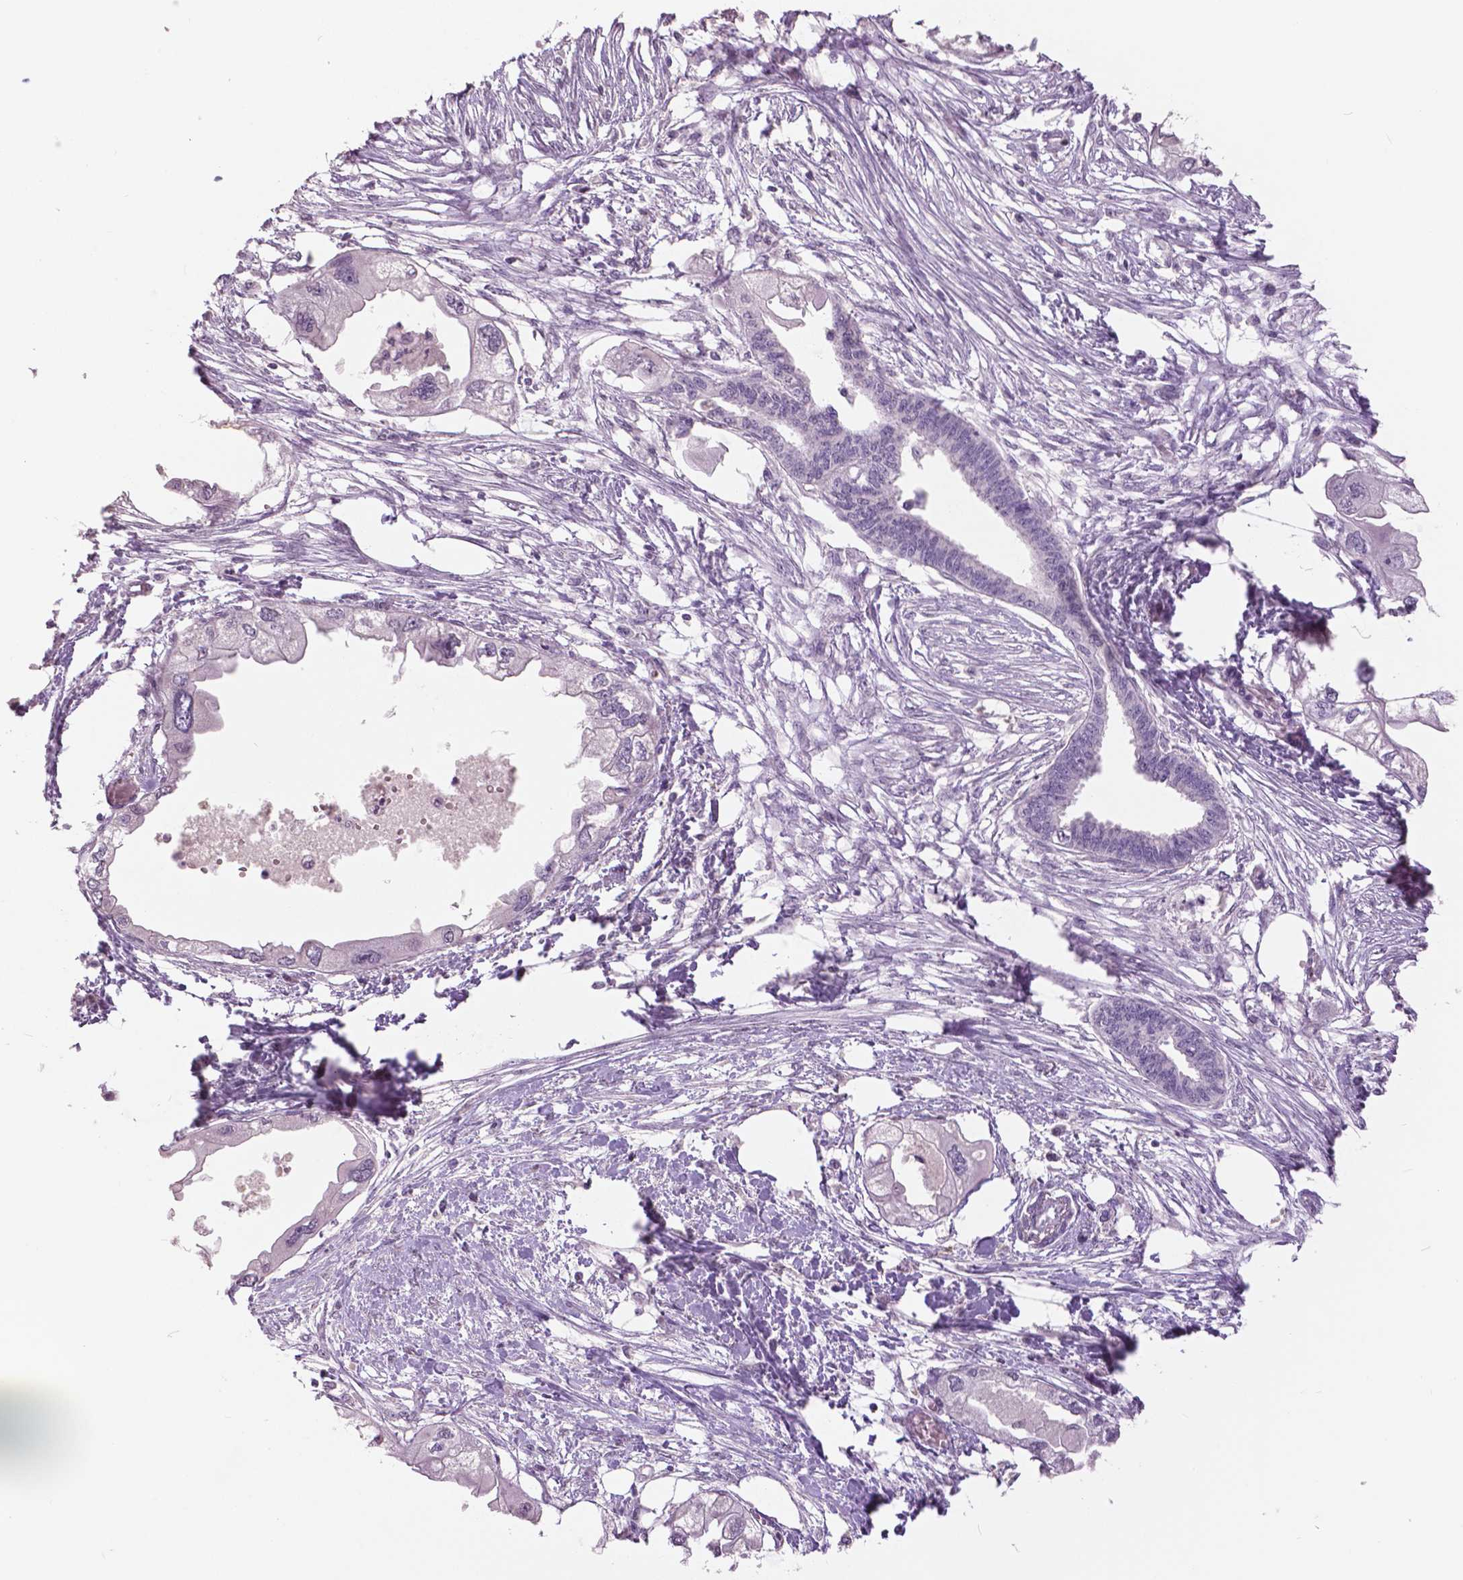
{"staining": {"intensity": "negative", "quantity": "none", "location": "none"}, "tissue": "endometrial cancer", "cell_type": "Tumor cells", "image_type": "cancer", "snomed": [{"axis": "morphology", "description": "Adenocarcinoma, NOS"}, {"axis": "morphology", "description": "Adenocarcinoma, metastatic, NOS"}, {"axis": "topography", "description": "Adipose tissue"}, {"axis": "topography", "description": "Endometrium"}], "caption": "High magnification brightfield microscopy of endometrial cancer (metastatic adenocarcinoma) stained with DAB (brown) and counterstained with hematoxylin (blue): tumor cells show no significant staining. (DAB (3,3'-diaminobenzidine) IHC, high magnification).", "gene": "GRIN2A", "patient": {"sex": "female", "age": 67}}